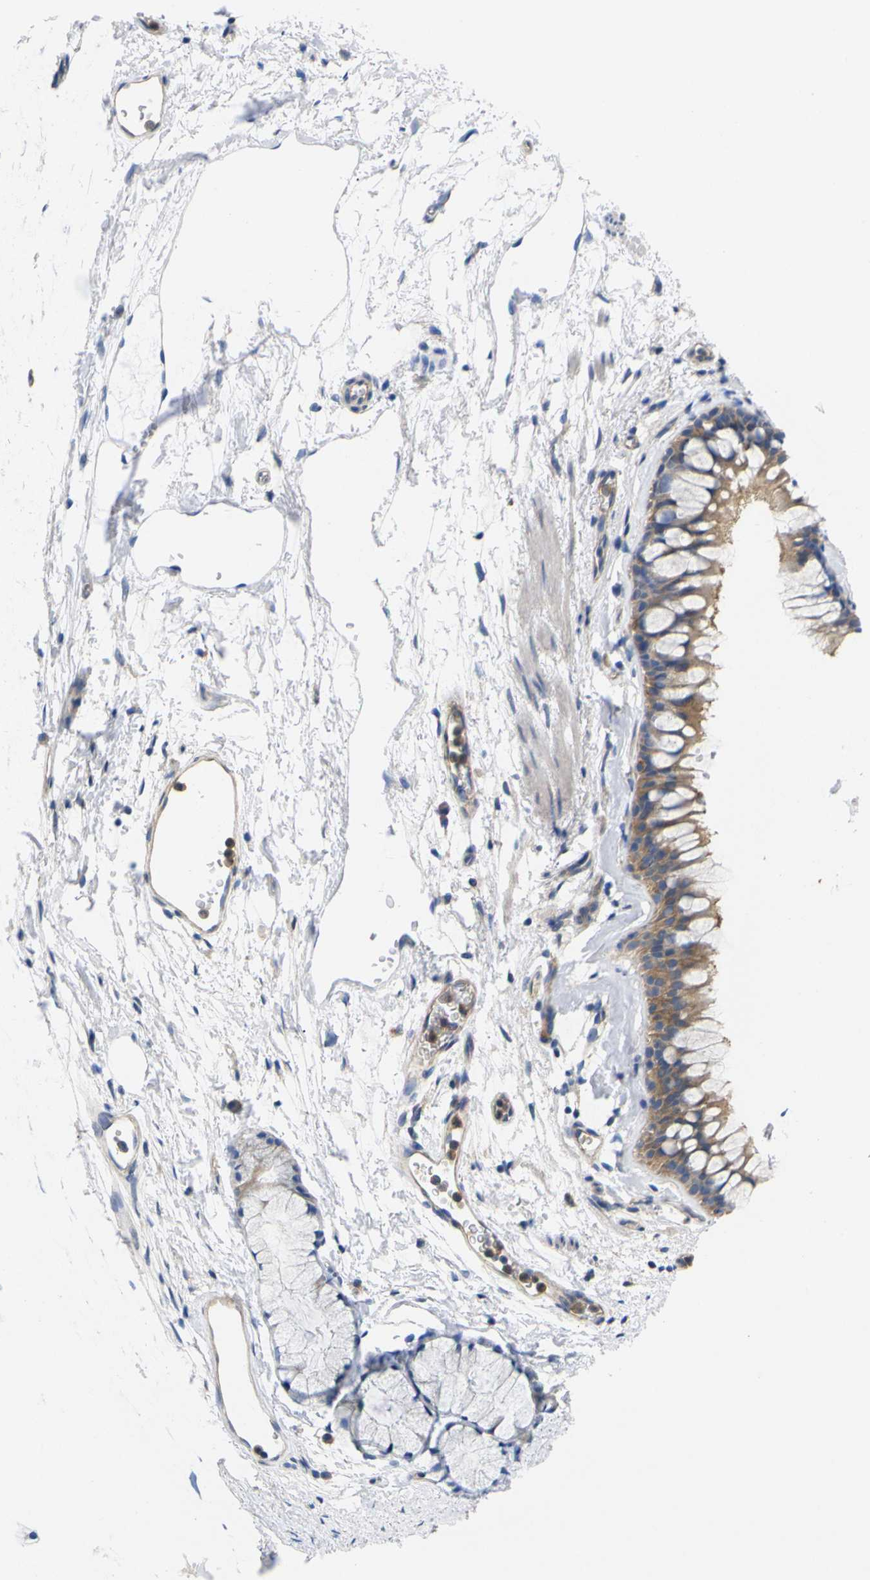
{"staining": {"intensity": "moderate", "quantity": ">75%", "location": "cytoplasmic/membranous"}, "tissue": "bronchus", "cell_type": "Respiratory epithelial cells", "image_type": "normal", "snomed": [{"axis": "morphology", "description": "Normal tissue, NOS"}, {"axis": "topography", "description": "Cartilage tissue"}, {"axis": "topography", "description": "Bronchus"}], "caption": "Protein staining reveals moderate cytoplasmic/membranous positivity in approximately >75% of respiratory epithelial cells in normal bronchus. (DAB IHC with brightfield microscopy, high magnification).", "gene": "USH1C", "patient": {"sex": "female", "age": 53}}